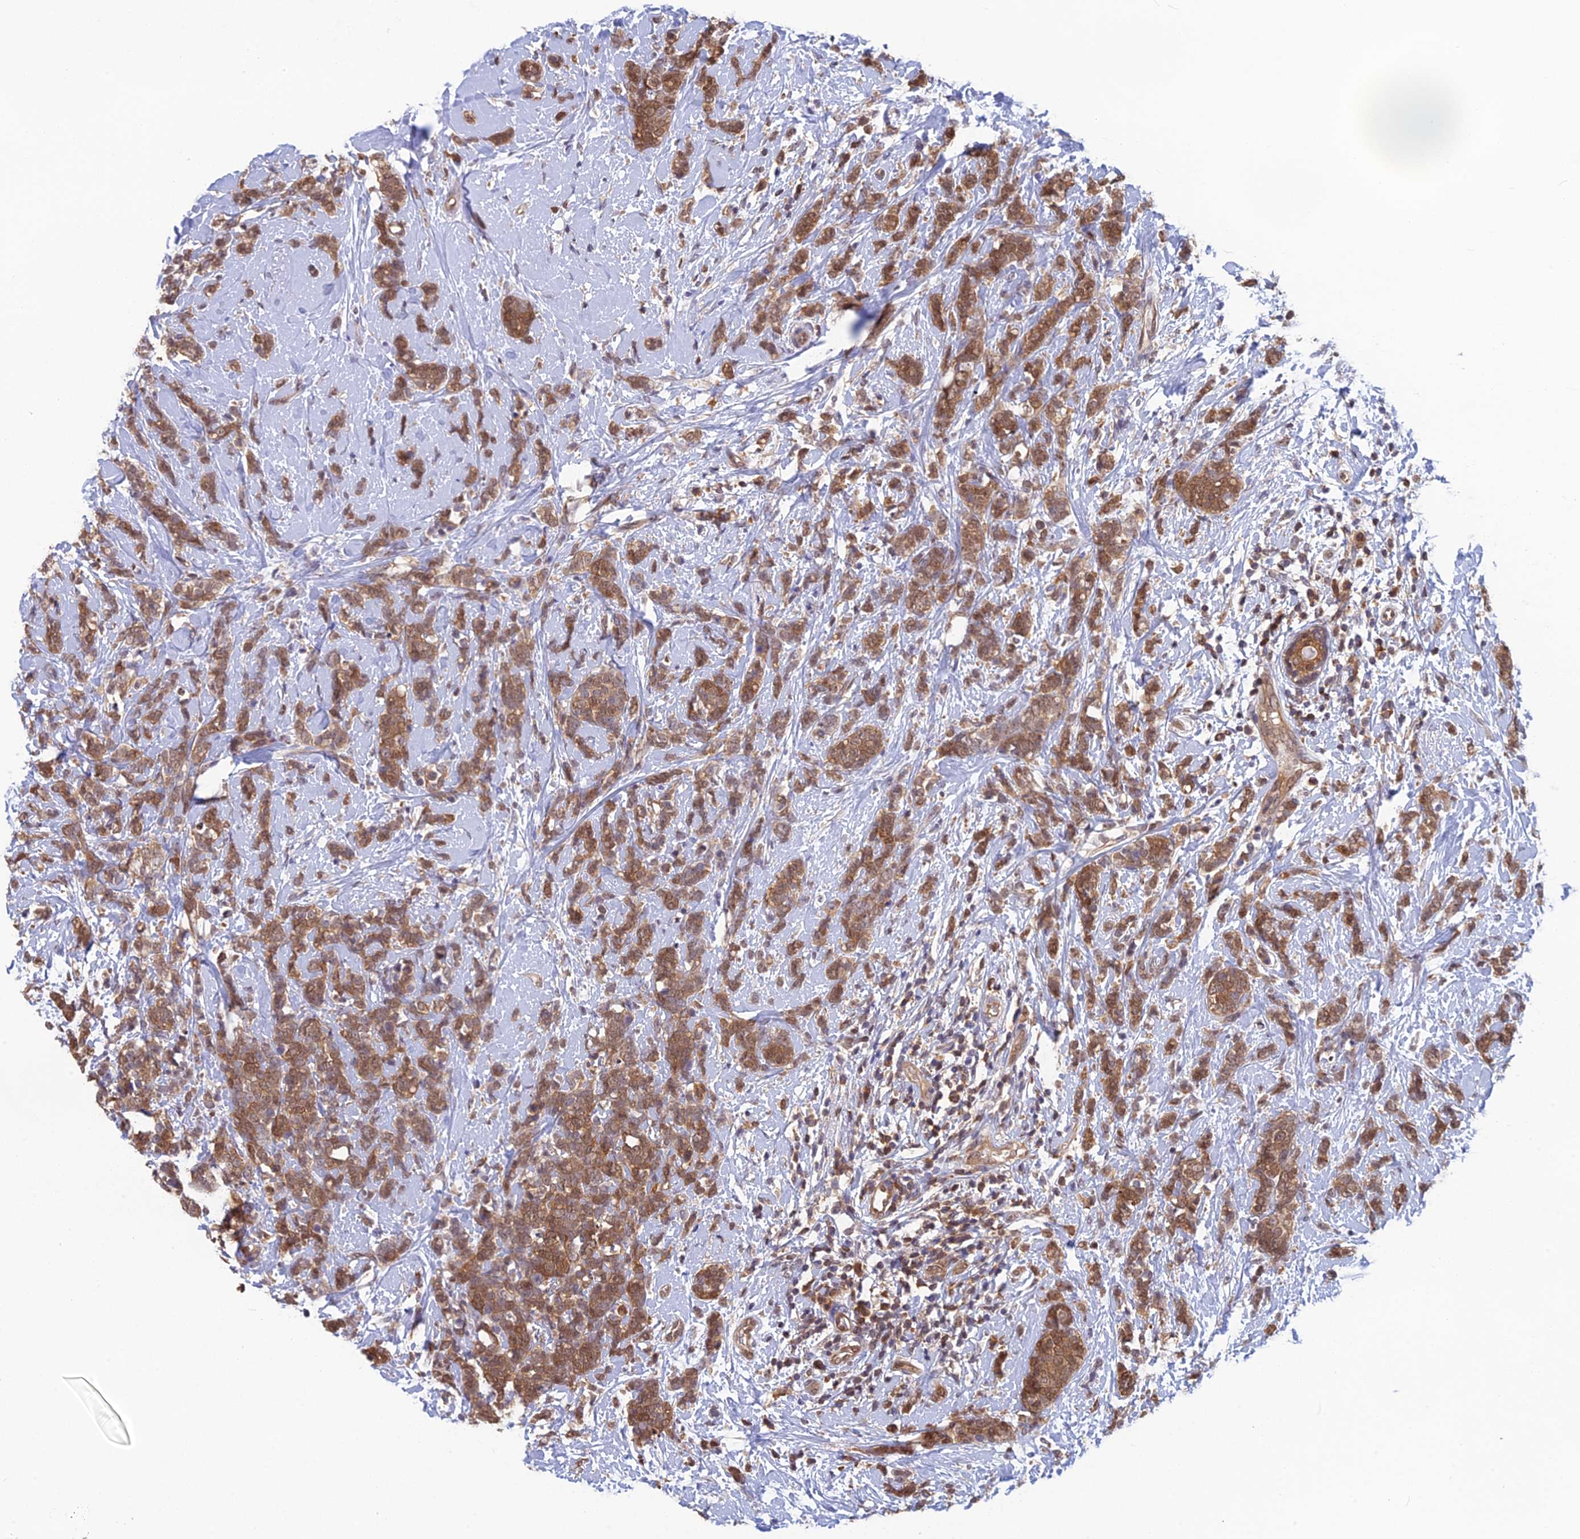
{"staining": {"intensity": "moderate", "quantity": ">75%", "location": "cytoplasmic/membranous,nuclear"}, "tissue": "breast cancer", "cell_type": "Tumor cells", "image_type": "cancer", "snomed": [{"axis": "morphology", "description": "Lobular carcinoma"}, {"axis": "topography", "description": "Breast"}], "caption": "The photomicrograph exhibits immunohistochemical staining of breast lobular carcinoma. There is moderate cytoplasmic/membranous and nuclear expression is identified in about >75% of tumor cells.", "gene": "HINT1", "patient": {"sex": "female", "age": 58}}